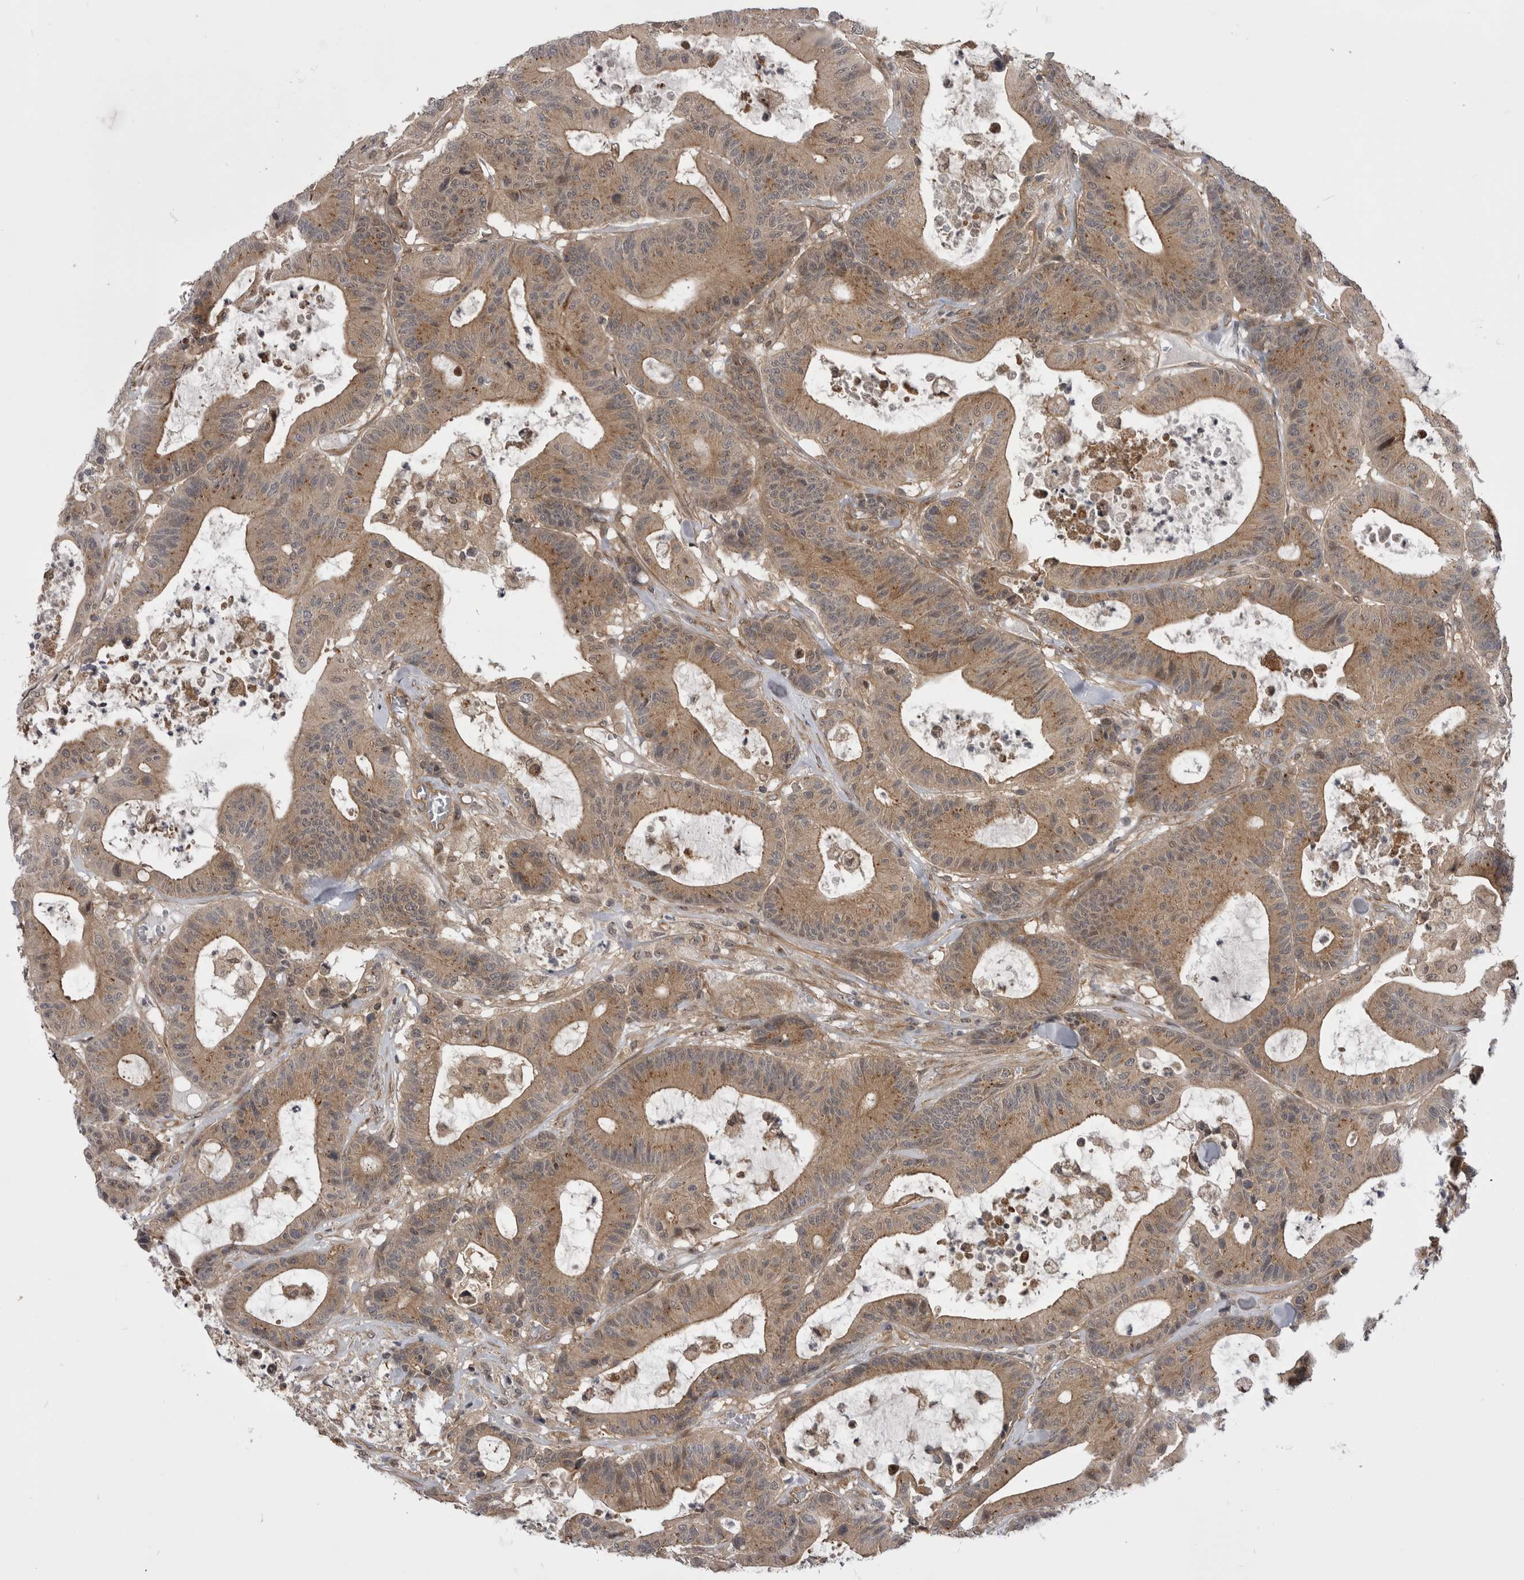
{"staining": {"intensity": "moderate", "quantity": ">75%", "location": "cytoplasmic/membranous"}, "tissue": "colorectal cancer", "cell_type": "Tumor cells", "image_type": "cancer", "snomed": [{"axis": "morphology", "description": "Adenocarcinoma, NOS"}, {"axis": "topography", "description": "Colon"}], "caption": "About >75% of tumor cells in human colorectal cancer (adenocarcinoma) show moderate cytoplasmic/membranous protein positivity as visualized by brown immunohistochemical staining.", "gene": "PDCL", "patient": {"sex": "female", "age": 84}}